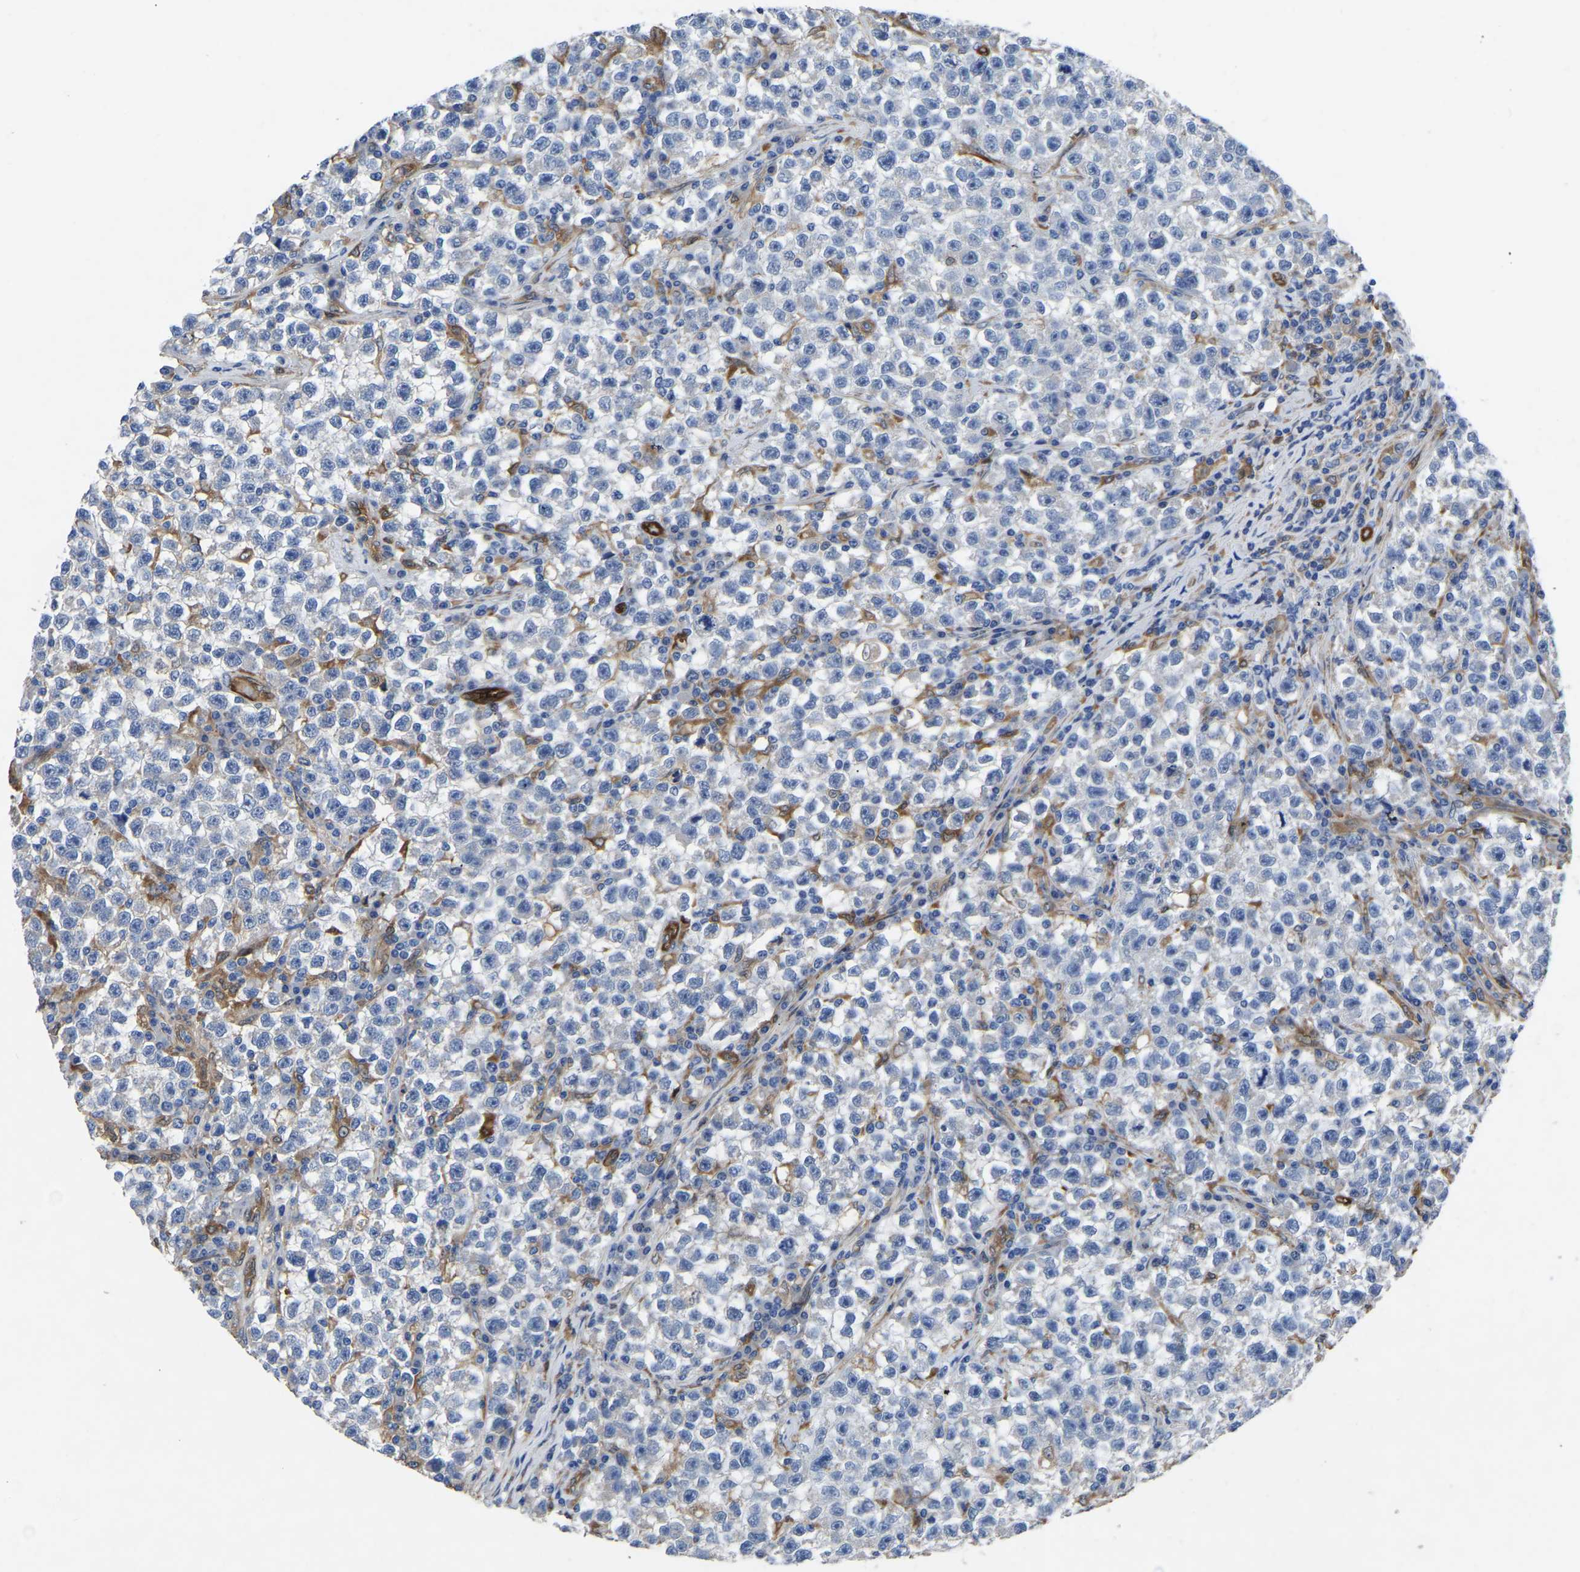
{"staining": {"intensity": "negative", "quantity": "none", "location": "none"}, "tissue": "testis cancer", "cell_type": "Tumor cells", "image_type": "cancer", "snomed": [{"axis": "morphology", "description": "Seminoma, NOS"}, {"axis": "topography", "description": "Testis"}], "caption": "Micrograph shows no protein staining in tumor cells of seminoma (testis) tissue.", "gene": "ATG2B", "patient": {"sex": "male", "age": 22}}